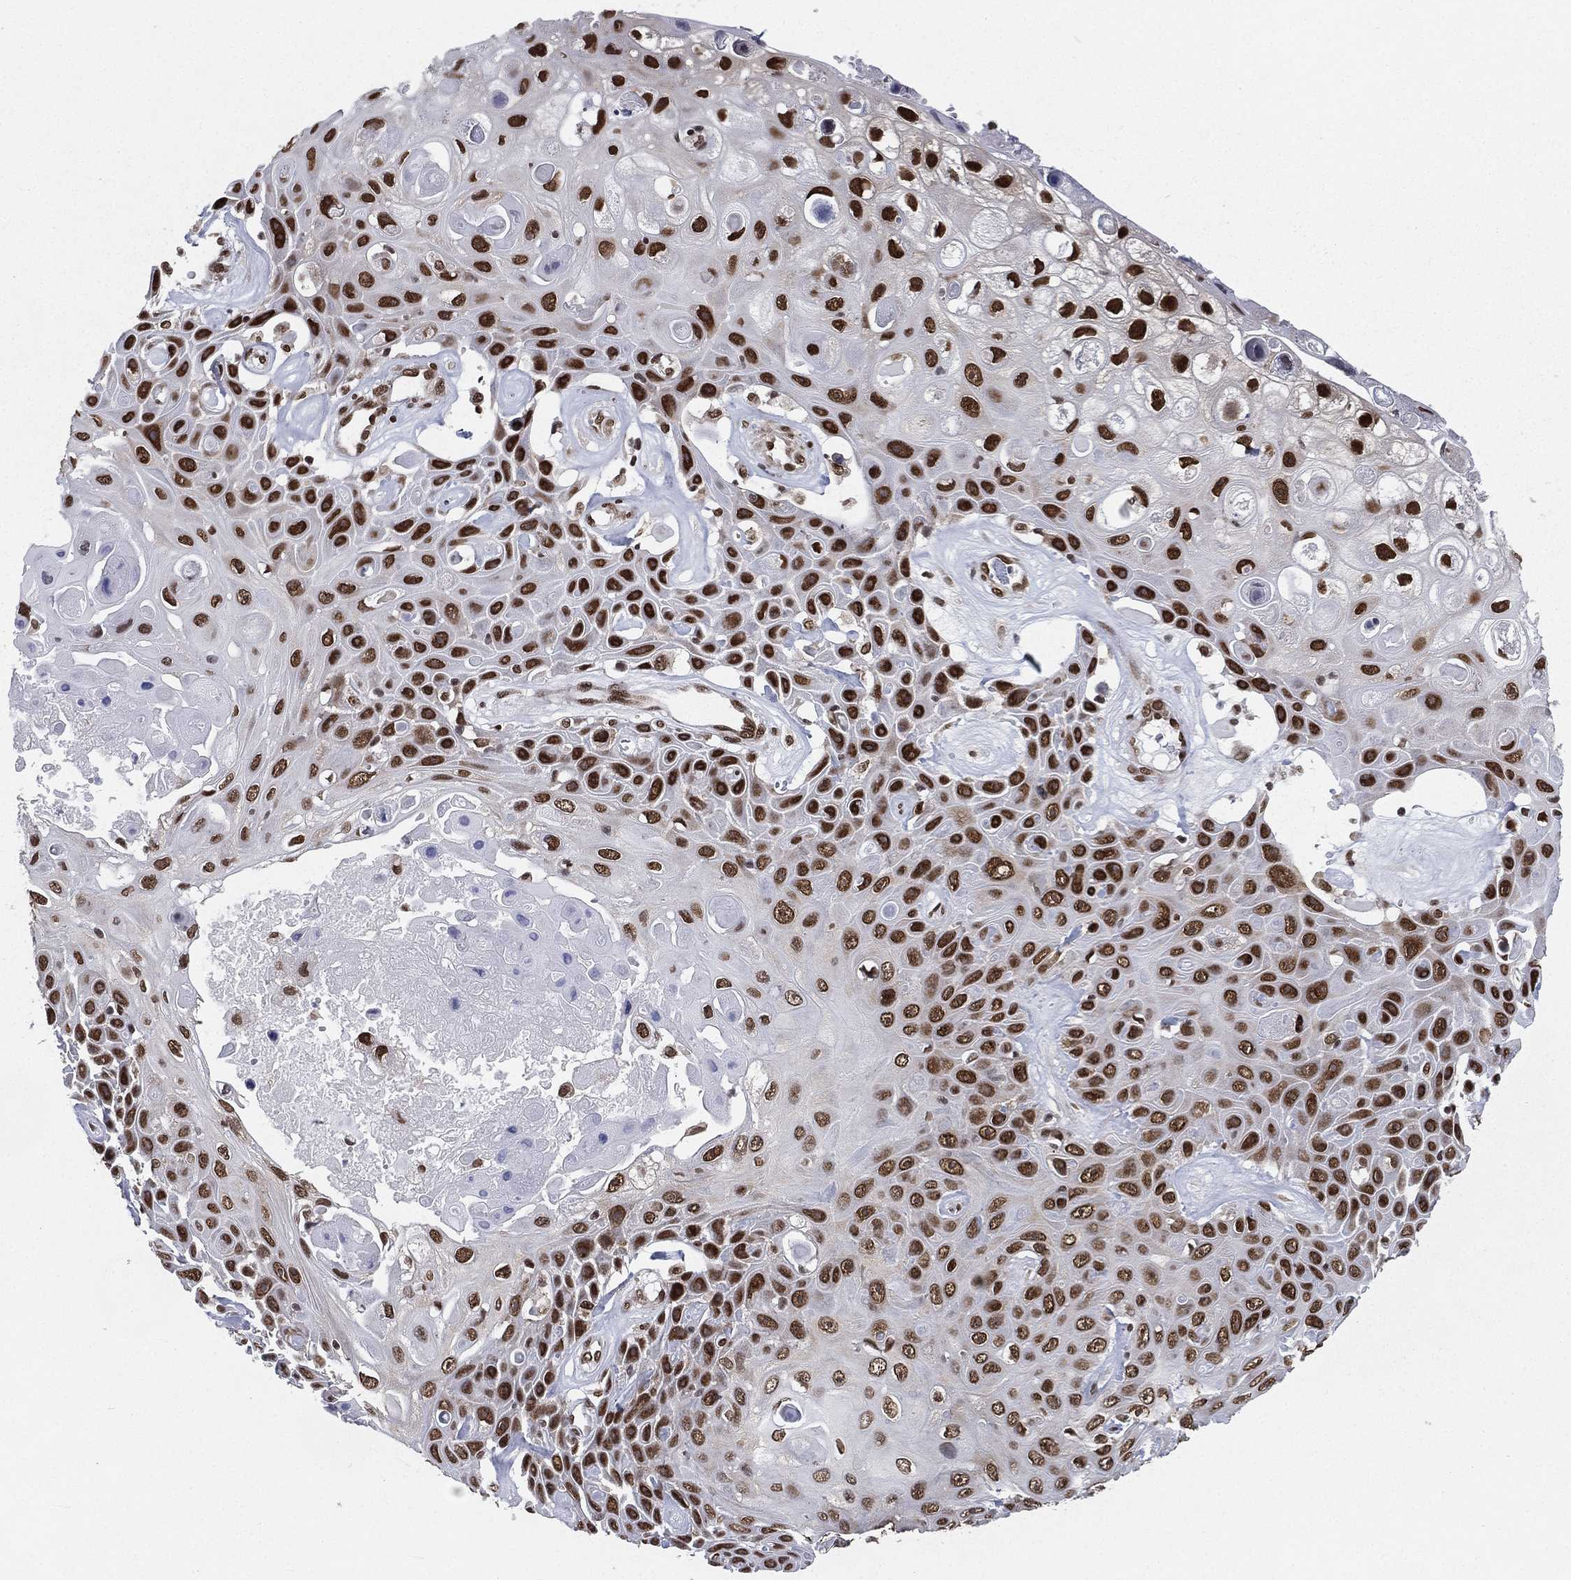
{"staining": {"intensity": "strong", "quantity": ">75%", "location": "nuclear"}, "tissue": "skin cancer", "cell_type": "Tumor cells", "image_type": "cancer", "snomed": [{"axis": "morphology", "description": "Squamous cell carcinoma, NOS"}, {"axis": "topography", "description": "Skin"}], "caption": "Immunohistochemical staining of skin cancer (squamous cell carcinoma) demonstrates high levels of strong nuclear positivity in approximately >75% of tumor cells. (IHC, brightfield microscopy, high magnification).", "gene": "FUBP3", "patient": {"sex": "male", "age": 82}}